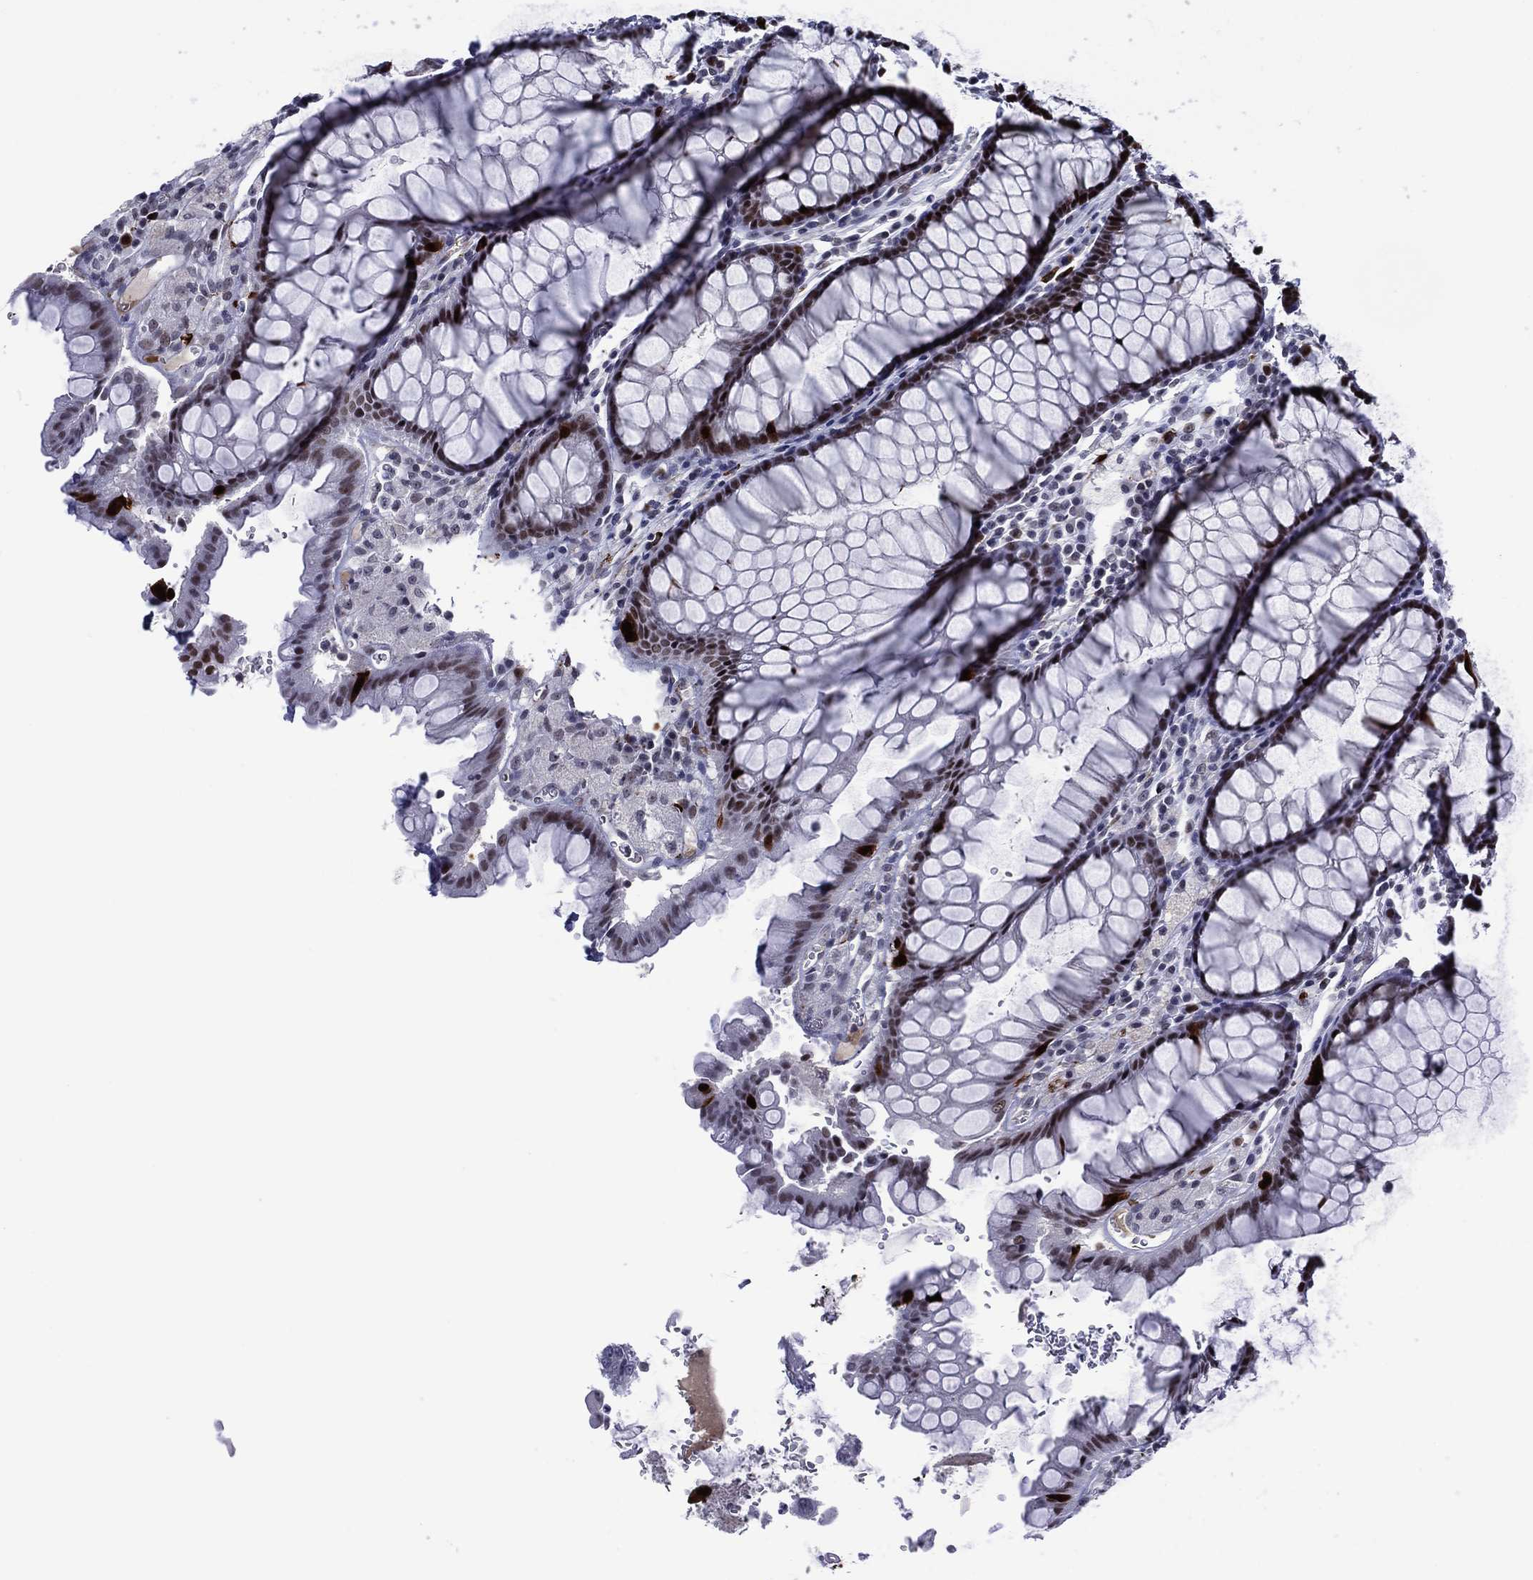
{"staining": {"intensity": "strong", "quantity": ">75%", "location": "nuclear"}, "tissue": "rectum", "cell_type": "Glandular cells", "image_type": "normal", "snomed": [{"axis": "morphology", "description": "Normal tissue, NOS"}, {"axis": "topography", "description": "Rectum"}], "caption": "Immunohistochemical staining of benign rectum exhibits high levels of strong nuclear expression in about >75% of glandular cells. (DAB (3,3'-diaminobenzidine) = brown stain, brightfield microscopy at high magnification).", "gene": "GATA6", "patient": {"sex": "female", "age": 68}}